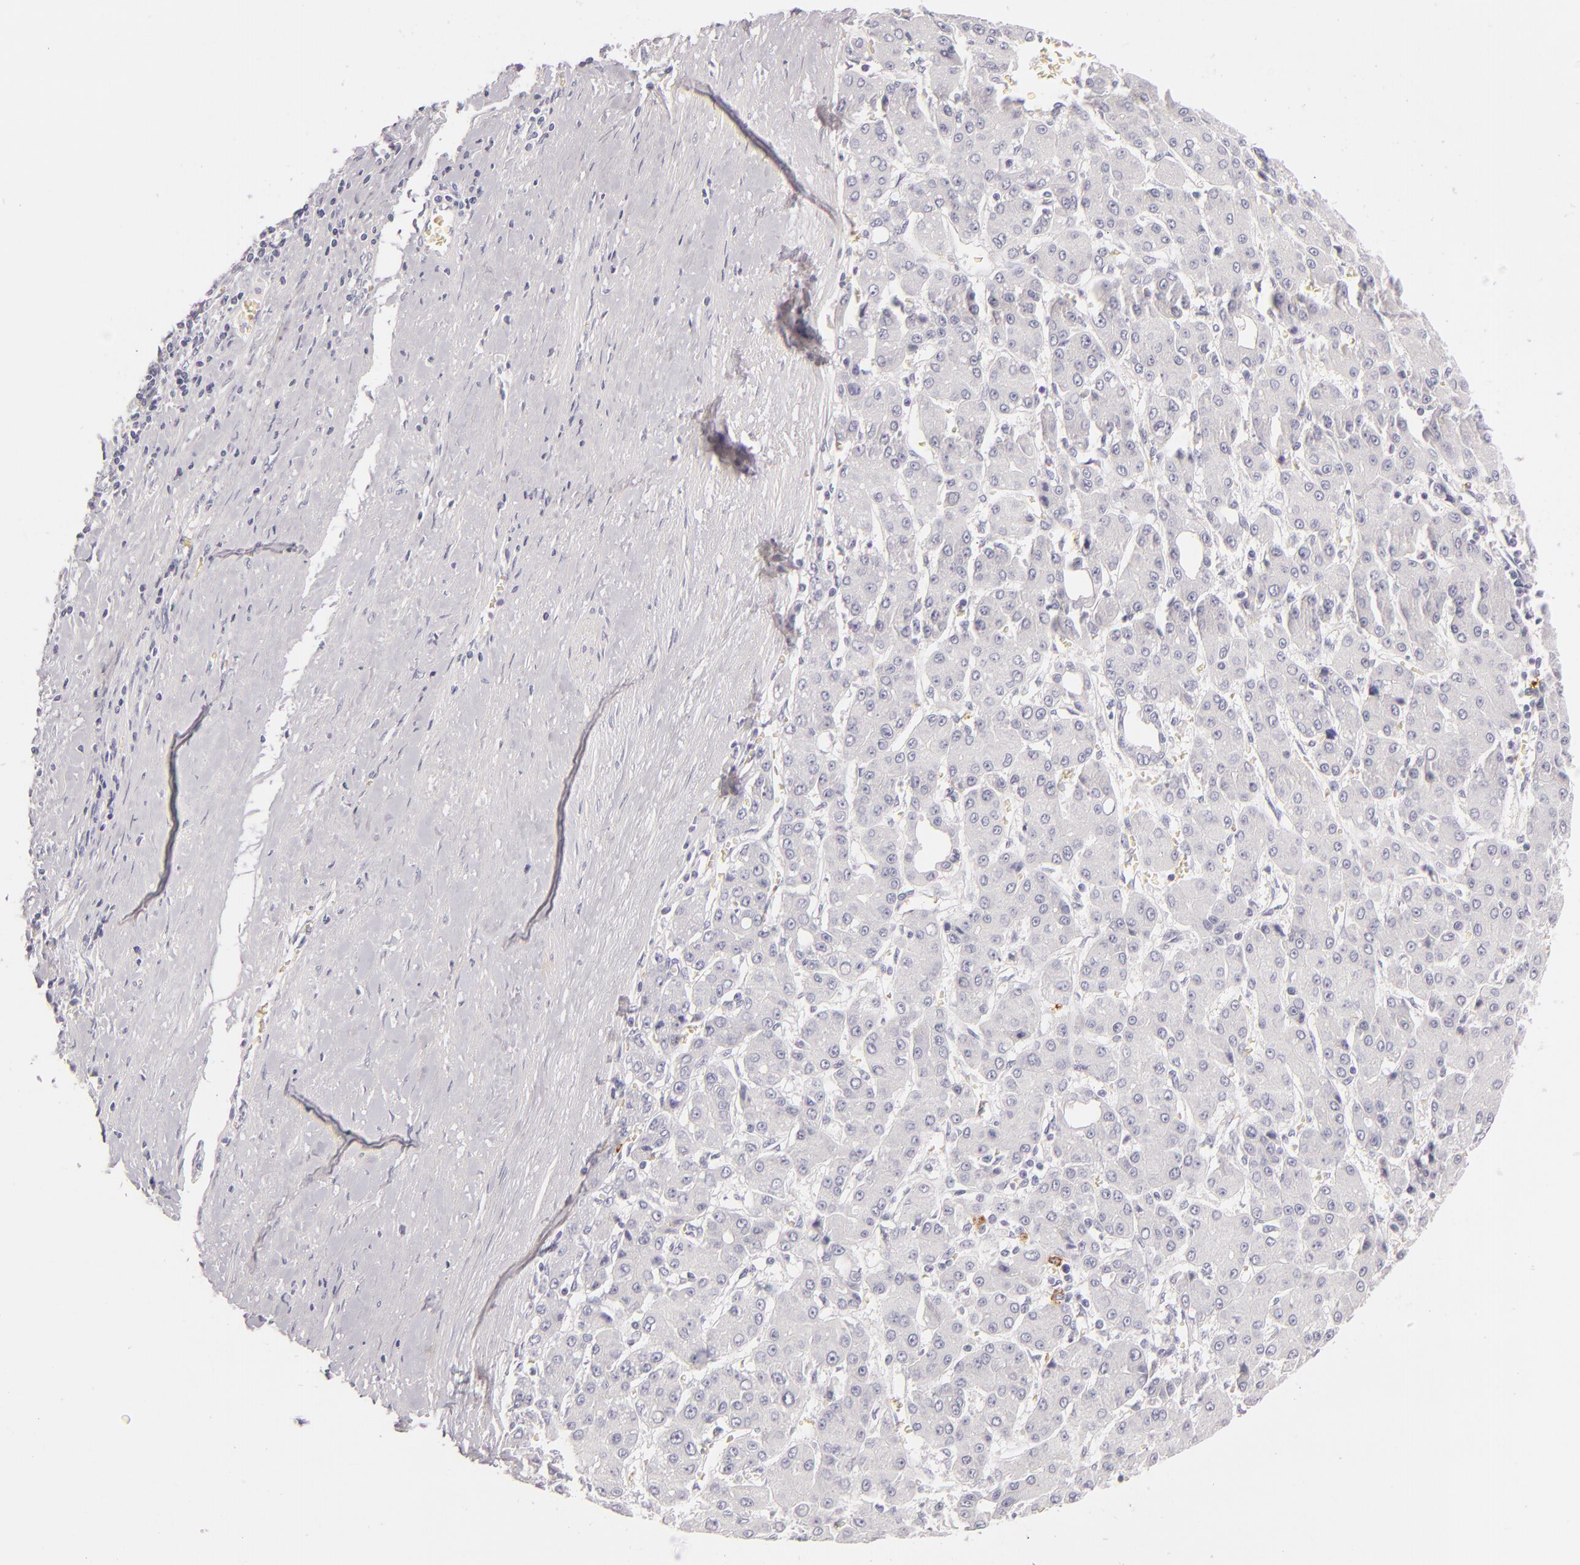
{"staining": {"intensity": "negative", "quantity": "none", "location": "none"}, "tissue": "liver cancer", "cell_type": "Tumor cells", "image_type": "cancer", "snomed": [{"axis": "morphology", "description": "Carcinoma, Hepatocellular, NOS"}, {"axis": "topography", "description": "Liver"}], "caption": "This is an immunohistochemistry histopathology image of liver hepatocellular carcinoma. There is no staining in tumor cells.", "gene": "CD207", "patient": {"sex": "male", "age": 69}}